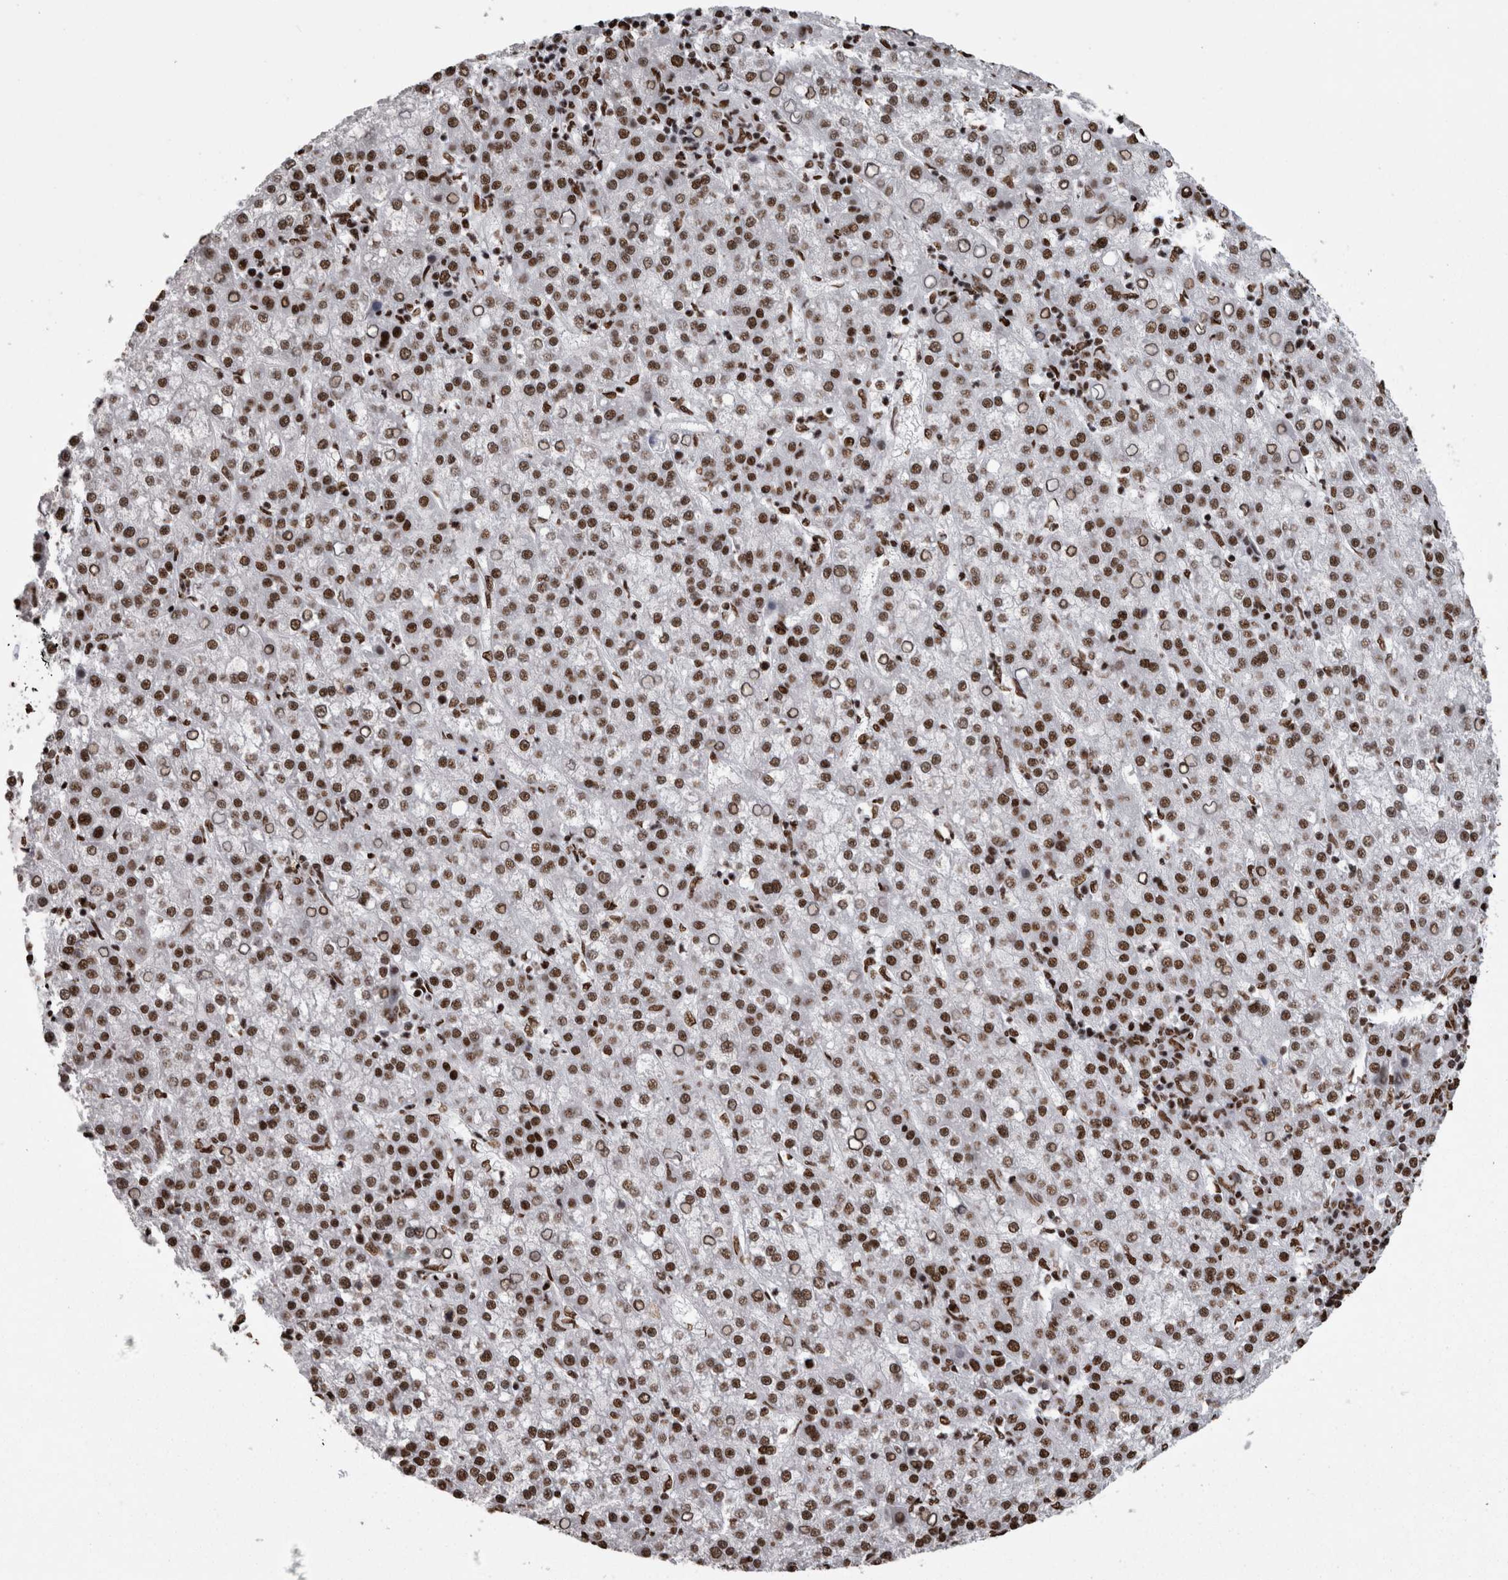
{"staining": {"intensity": "strong", "quantity": ">75%", "location": "nuclear"}, "tissue": "liver cancer", "cell_type": "Tumor cells", "image_type": "cancer", "snomed": [{"axis": "morphology", "description": "Carcinoma, Hepatocellular, NOS"}, {"axis": "topography", "description": "Liver"}], "caption": "Immunohistochemistry micrograph of neoplastic tissue: human liver hepatocellular carcinoma stained using IHC displays high levels of strong protein expression localized specifically in the nuclear of tumor cells, appearing as a nuclear brown color.", "gene": "HNRNPM", "patient": {"sex": "female", "age": 58}}